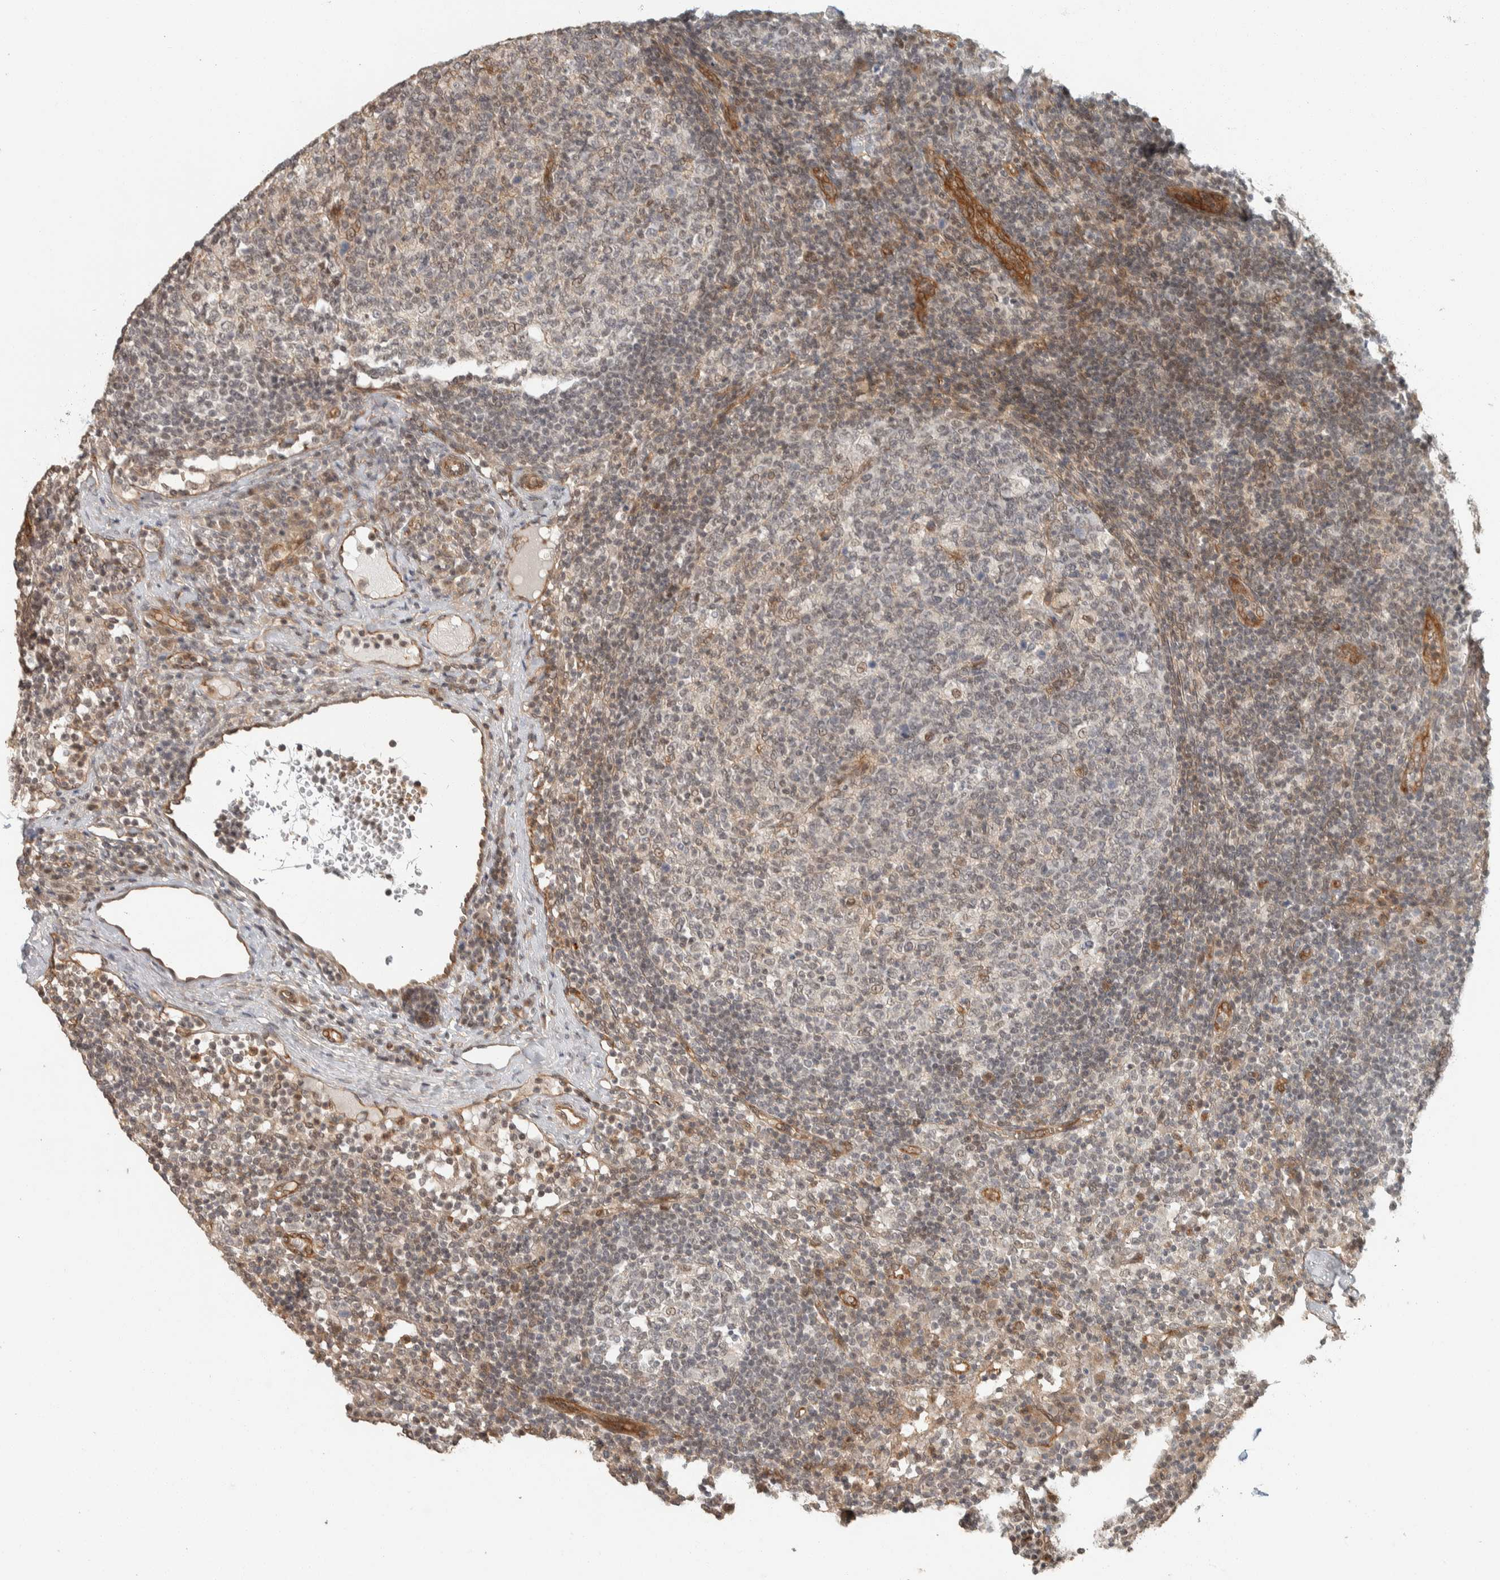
{"staining": {"intensity": "weak", "quantity": "<25%", "location": "nuclear"}, "tissue": "lymph node", "cell_type": "Germinal center cells", "image_type": "normal", "snomed": [{"axis": "morphology", "description": "Normal tissue, NOS"}, {"axis": "morphology", "description": "Inflammation, NOS"}, {"axis": "topography", "description": "Lymph node"}], "caption": "This is a photomicrograph of IHC staining of normal lymph node, which shows no staining in germinal center cells. (DAB (3,3'-diaminobenzidine) immunohistochemistry (IHC), high magnification).", "gene": "ZBTB2", "patient": {"sex": "male", "age": 55}}